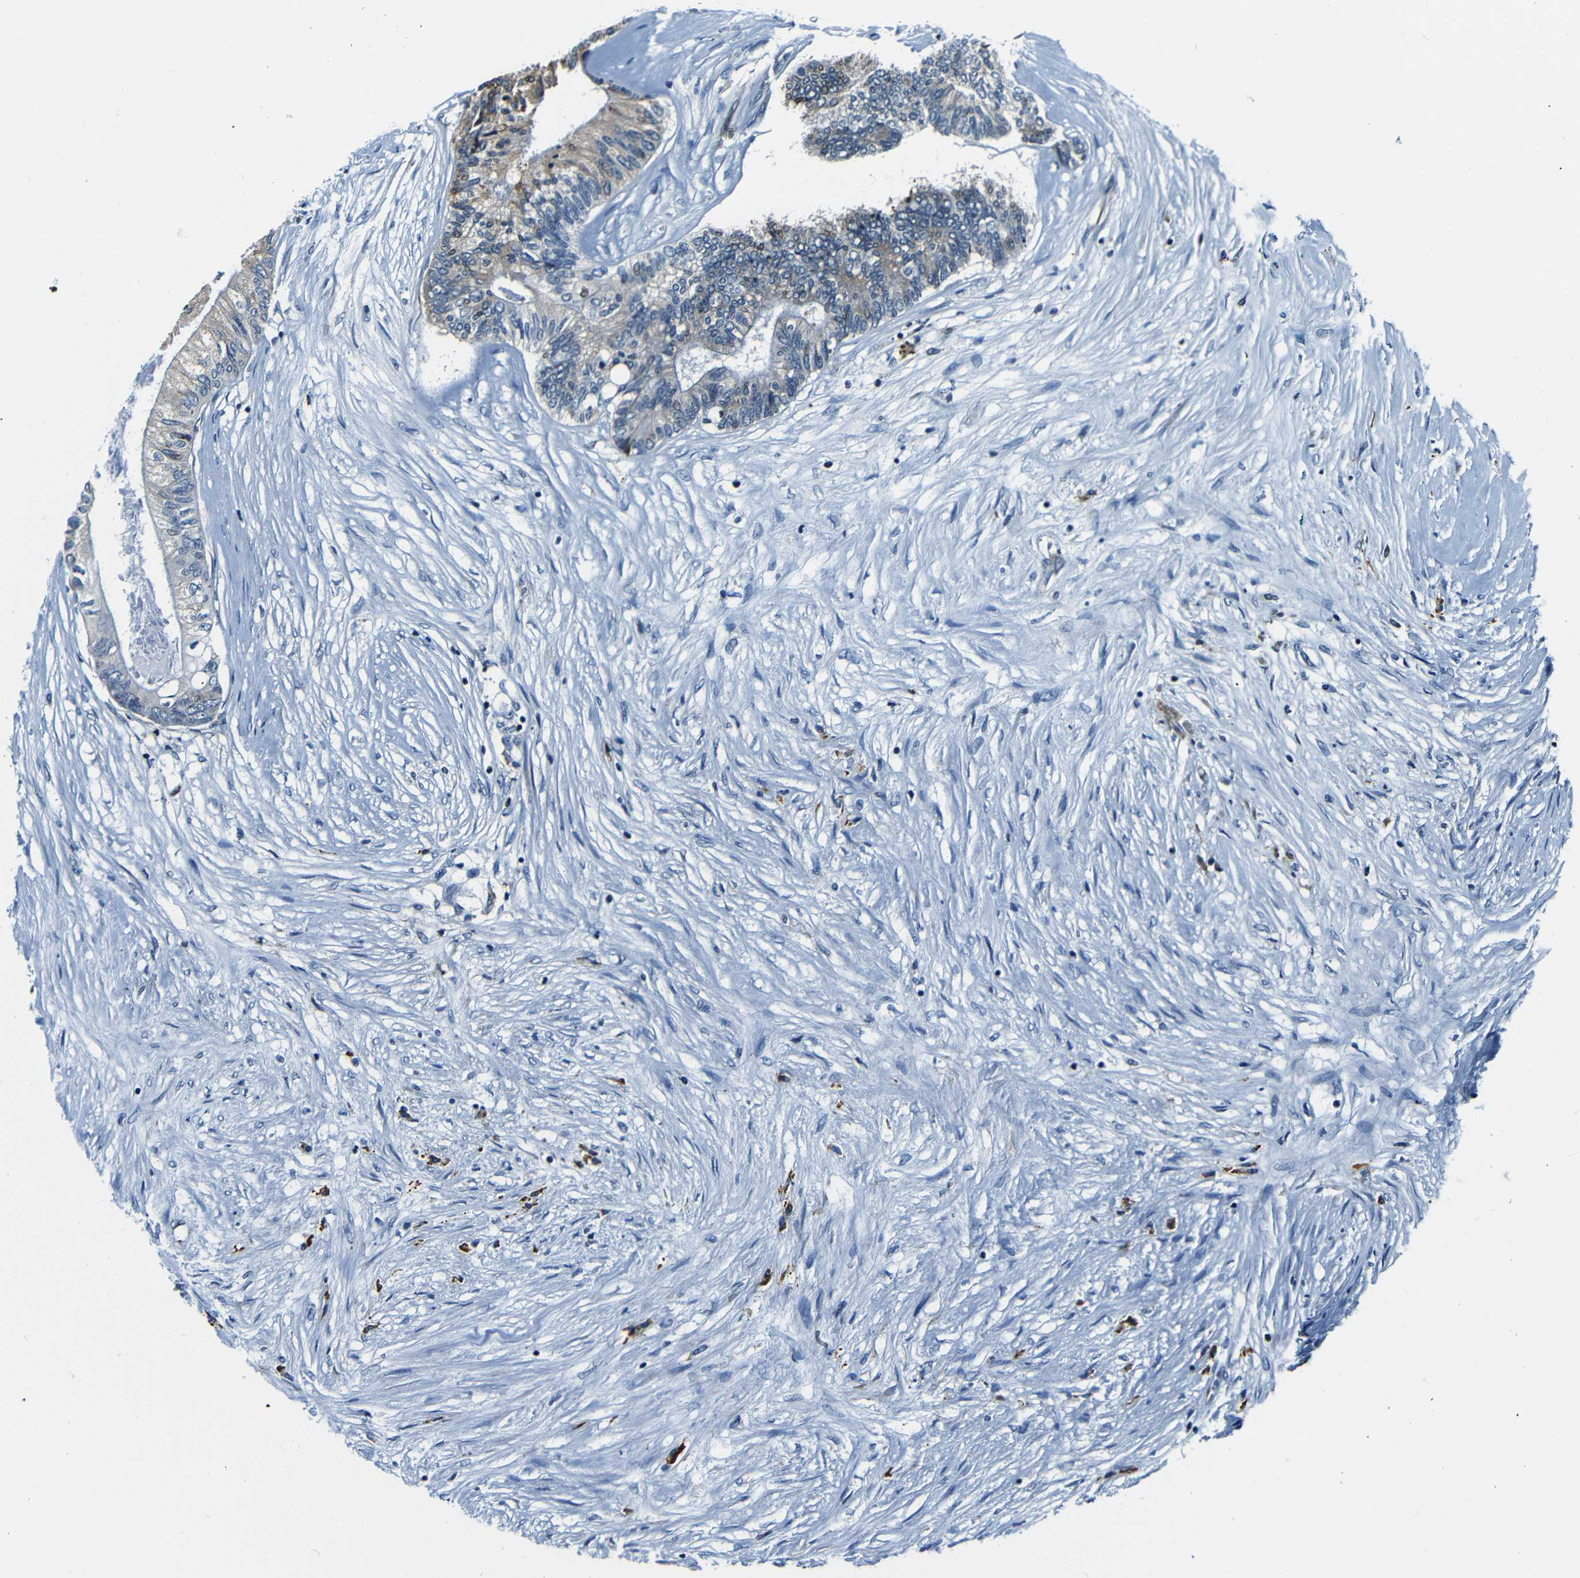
{"staining": {"intensity": "weak", "quantity": "25%-75%", "location": "cytoplasmic/membranous"}, "tissue": "colorectal cancer", "cell_type": "Tumor cells", "image_type": "cancer", "snomed": [{"axis": "morphology", "description": "Adenocarcinoma, NOS"}, {"axis": "topography", "description": "Rectum"}], "caption": "A brown stain labels weak cytoplasmic/membranous expression of a protein in adenocarcinoma (colorectal) tumor cells.", "gene": "NCBP3", "patient": {"sex": "male", "age": 63}}